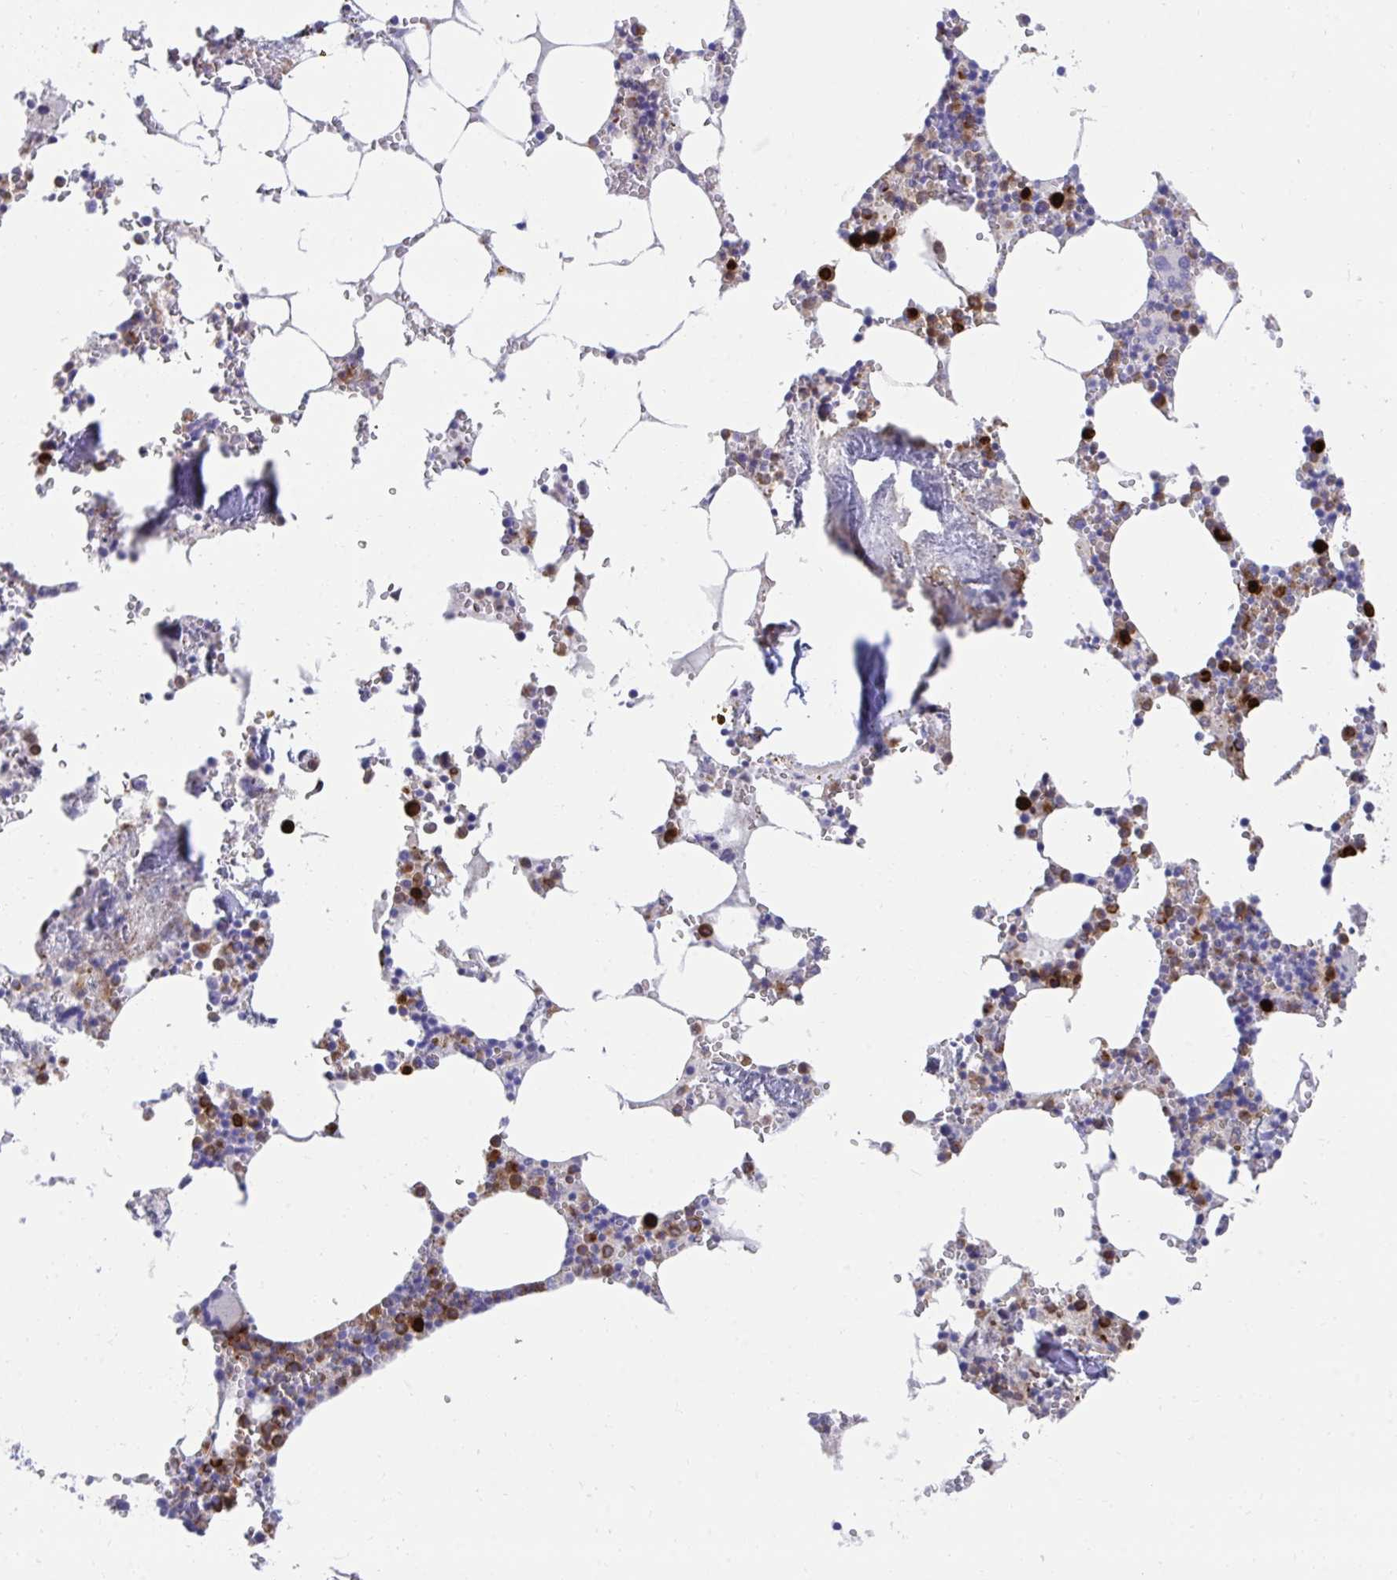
{"staining": {"intensity": "strong", "quantity": "25%-75%", "location": "cytoplasmic/membranous"}, "tissue": "bone marrow", "cell_type": "Hematopoietic cells", "image_type": "normal", "snomed": [{"axis": "morphology", "description": "Normal tissue, NOS"}, {"axis": "topography", "description": "Bone marrow"}], "caption": "Approximately 25%-75% of hematopoietic cells in unremarkable bone marrow show strong cytoplasmic/membranous protein expression as visualized by brown immunohistochemical staining.", "gene": "CSTB", "patient": {"sex": "male", "age": 54}}